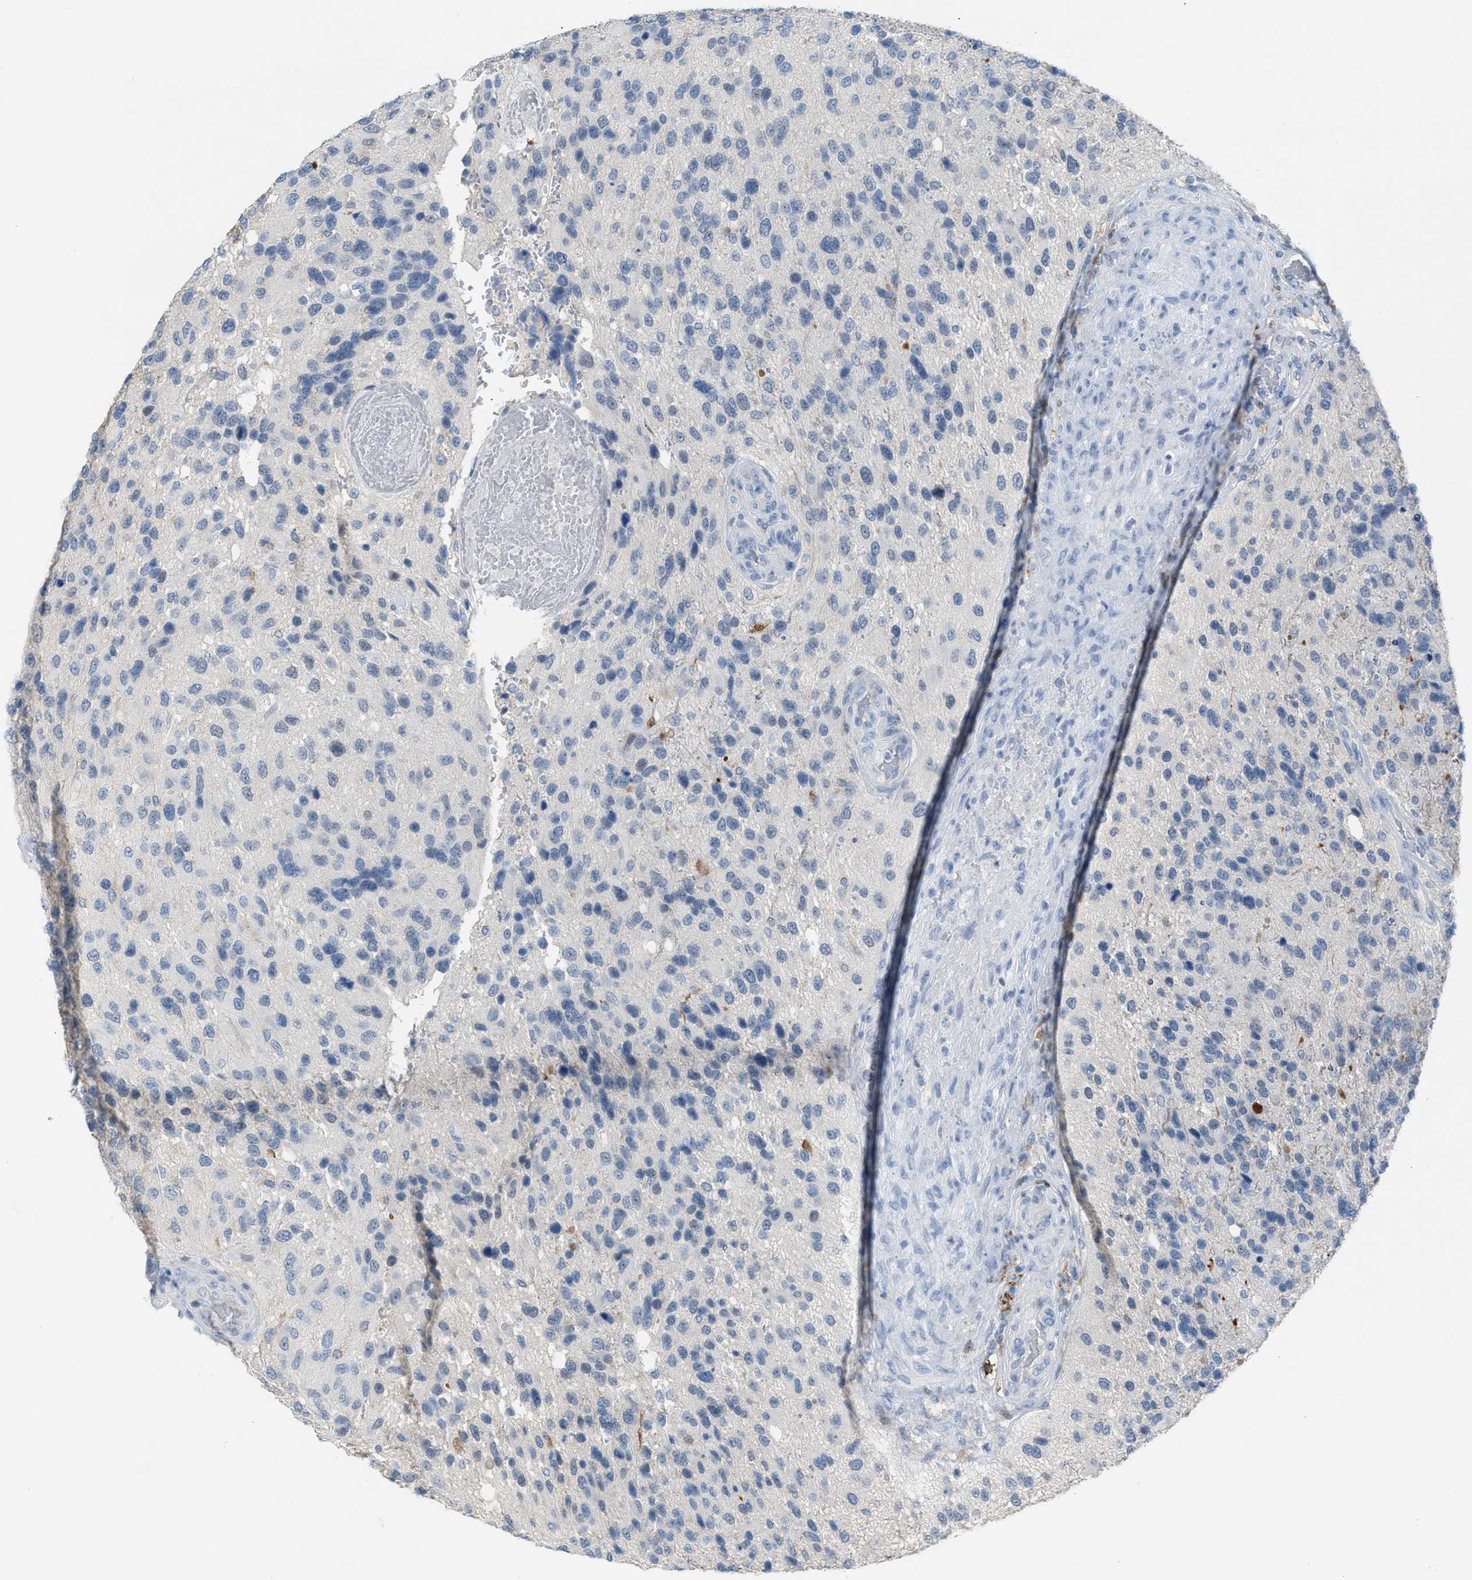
{"staining": {"intensity": "negative", "quantity": "none", "location": "none"}, "tissue": "glioma", "cell_type": "Tumor cells", "image_type": "cancer", "snomed": [{"axis": "morphology", "description": "Glioma, malignant, High grade"}, {"axis": "topography", "description": "Brain"}], "caption": "Glioma stained for a protein using IHC displays no staining tumor cells.", "gene": "CLEC10A", "patient": {"sex": "female", "age": 58}}